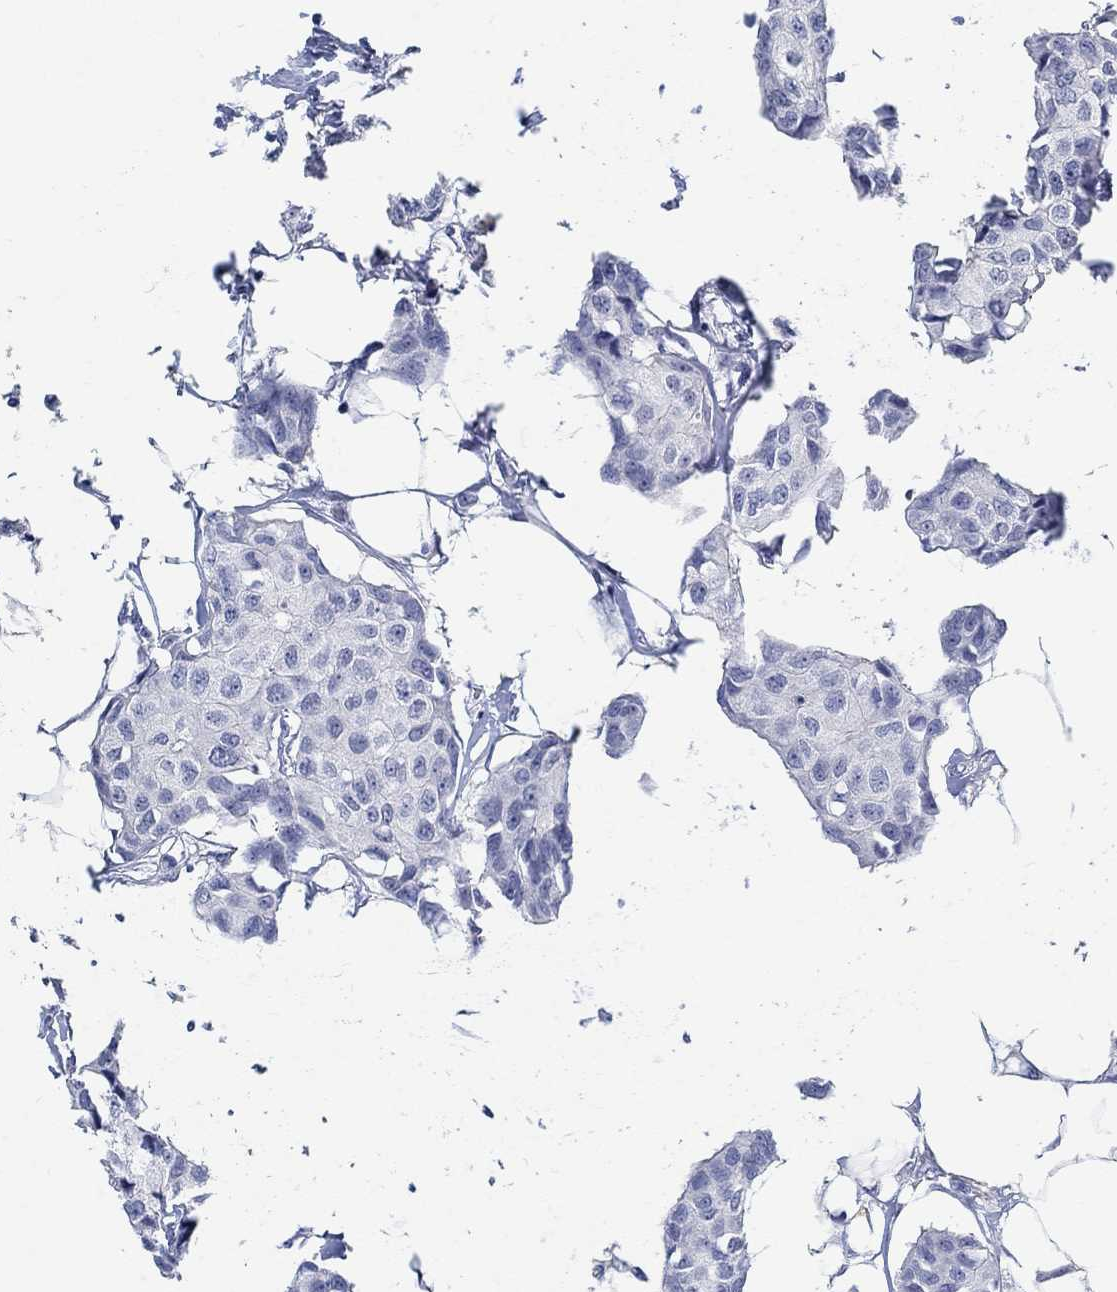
{"staining": {"intensity": "negative", "quantity": "none", "location": "none"}, "tissue": "breast cancer", "cell_type": "Tumor cells", "image_type": "cancer", "snomed": [{"axis": "morphology", "description": "Duct carcinoma"}, {"axis": "topography", "description": "Breast"}], "caption": "Protein analysis of infiltrating ductal carcinoma (breast) reveals no significant staining in tumor cells. Brightfield microscopy of IHC stained with DAB (brown) and hematoxylin (blue), captured at high magnification.", "gene": "GRIA3", "patient": {"sex": "female", "age": 80}}